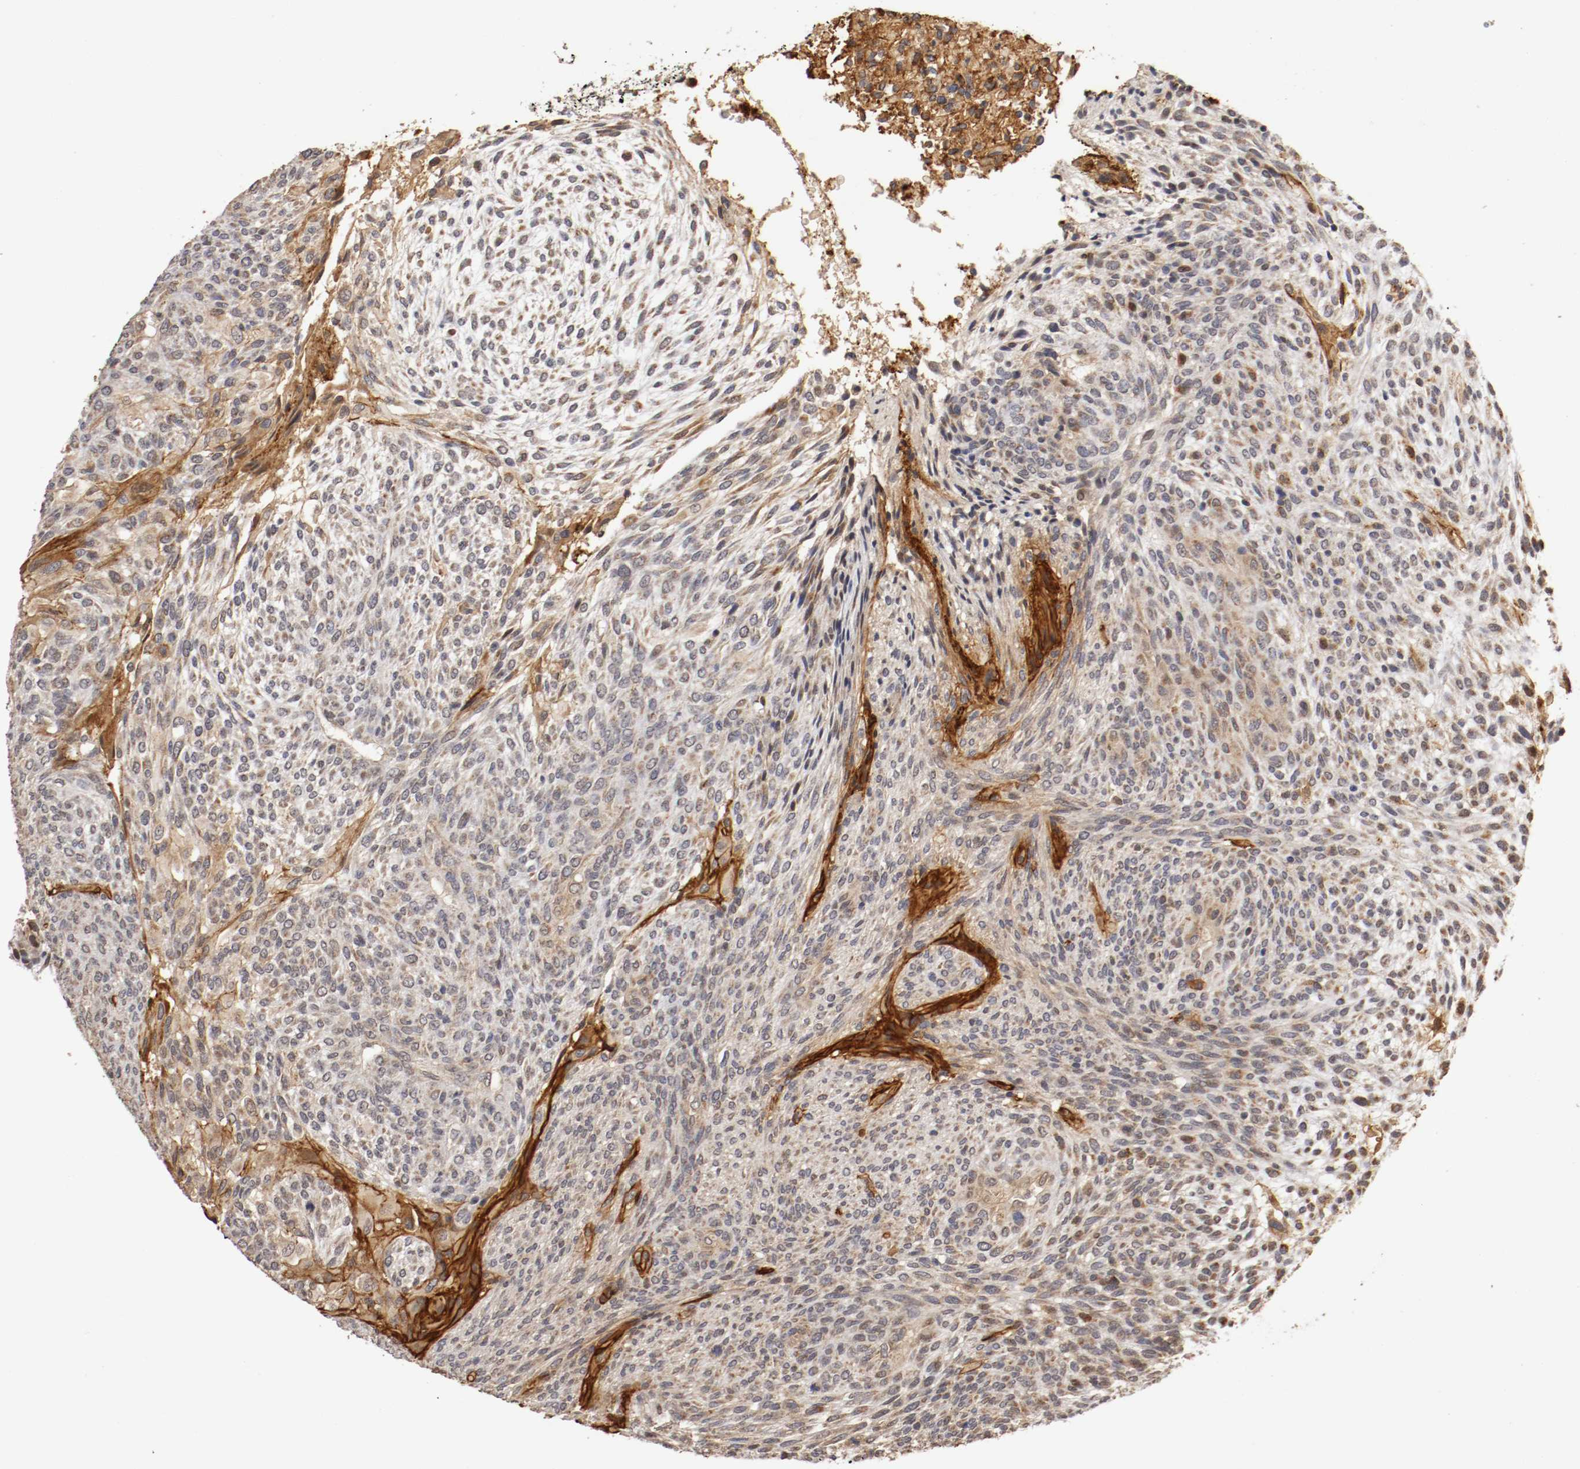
{"staining": {"intensity": "moderate", "quantity": "25%-75%", "location": "cytoplasmic/membranous"}, "tissue": "glioma", "cell_type": "Tumor cells", "image_type": "cancer", "snomed": [{"axis": "morphology", "description": "Glioma, malignant, High grade"}, {"axis": "topography", "description": "Cerebral cortex"}], "caption": "The histopathology image reveals immunohistochemical staining of malignant glioma (high-grade). There is moderate cytoplasmic/membranous expression is appreciated in approximately 25%-75% of tumor cells.", "gene": "TNFRSF1B", "patient": {"sex": "female", "age": 55}}